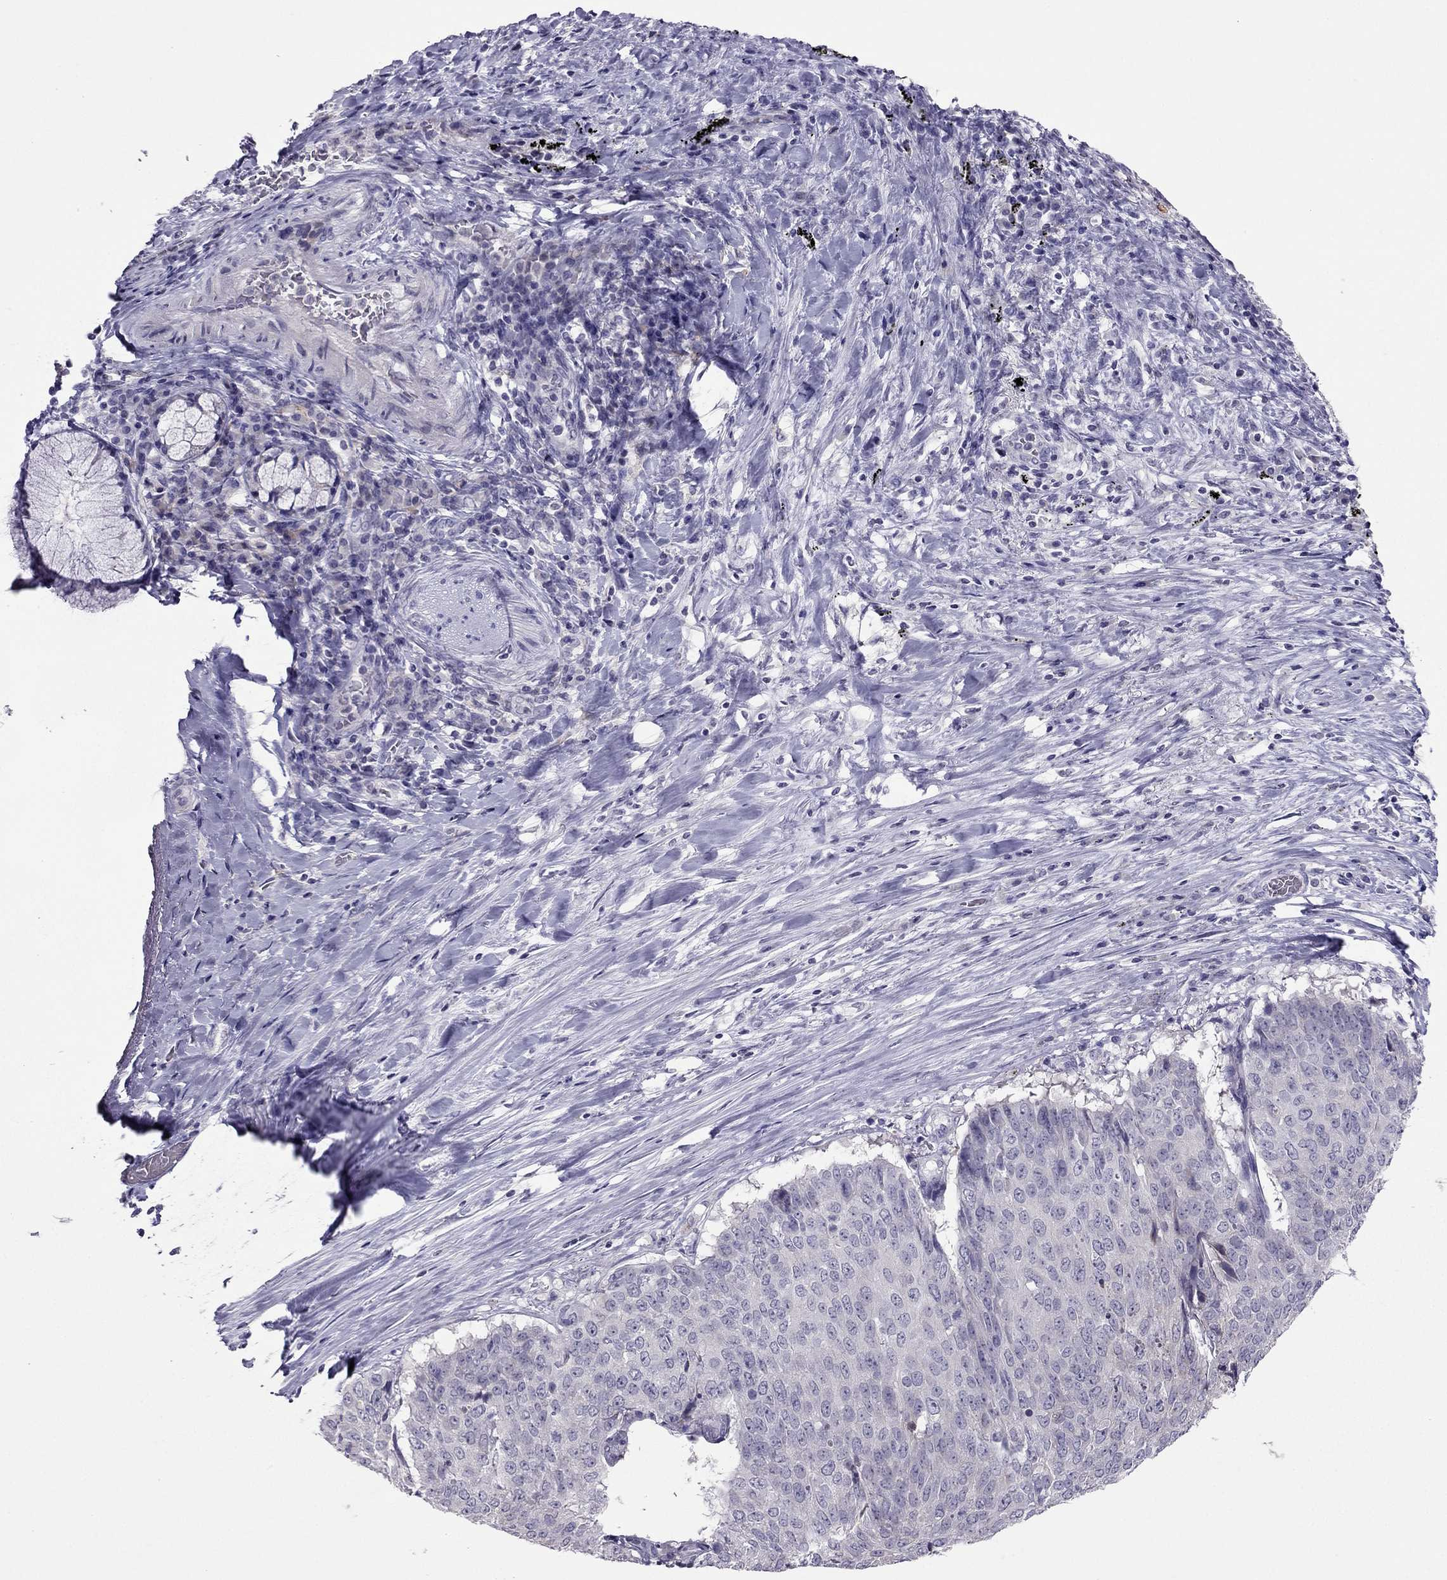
{"staining": {"intensity": "negative", "quantity": "none", "location": "none"}, "tissue": "lung cancer", "cell_type": "Tumor cells", "image_type": "cancer", "snomed": [{"axis": "morphology", "description": "Normal tissue, NOS"}, {"axis": "morphology", "description": "Squamous cell carcinoma, NOS"}, {"axis": "topography", "description": "Bronchus"}, {"axis": "topography", "description": "Lung"}], "caption": "A photomicrograph of squamous cell carcinoma (lung) stained for a protein demonstrates no brown staining in tumor cells.", "gene": "RGS8", "patient": {"sex": "male", "age": 64}}